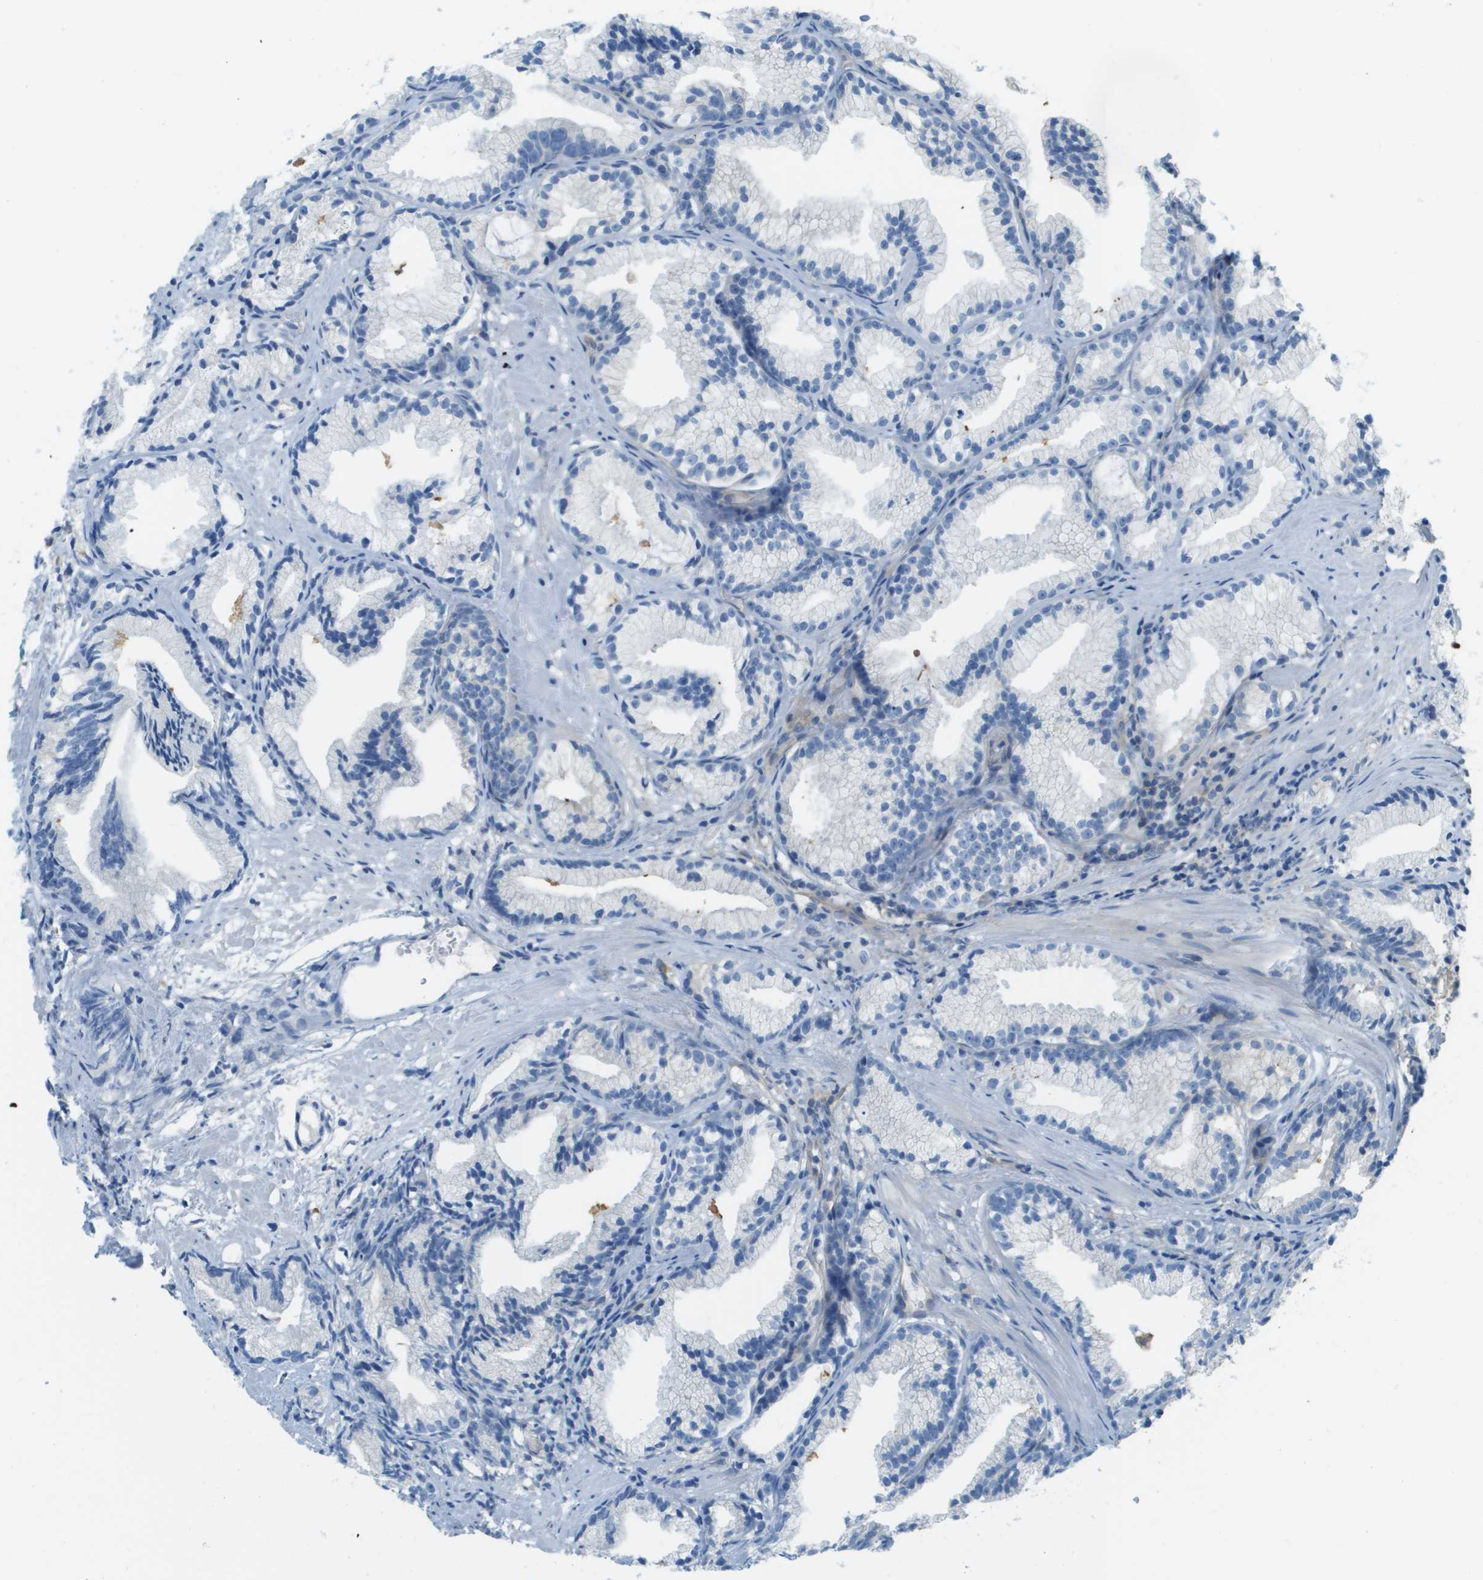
{"staining": {"intensity": "negative", "quantity": "none", "location": "none"}, "tissue": "prostate cancer", "cell_type": "Tumor cells", "image_type": "cancer", "snomed": [{"axis": "morphology", "description": "Adenocarcinoma, Low grade"}, {"axis": "topography", "description": "Prostate"}], "caption": "An immunohistochemistry (IHC) photomicrograph of low-grade adenocarcinoma (prostate) is shown. There is no staining in tumor cells of low-grade adenocarcinoma (prostate). (Immunohistochemistry, brightfield microscopy, high magnification).", "gene": "DNAJB11", "patient": {"sex": "male", "age": 89}}